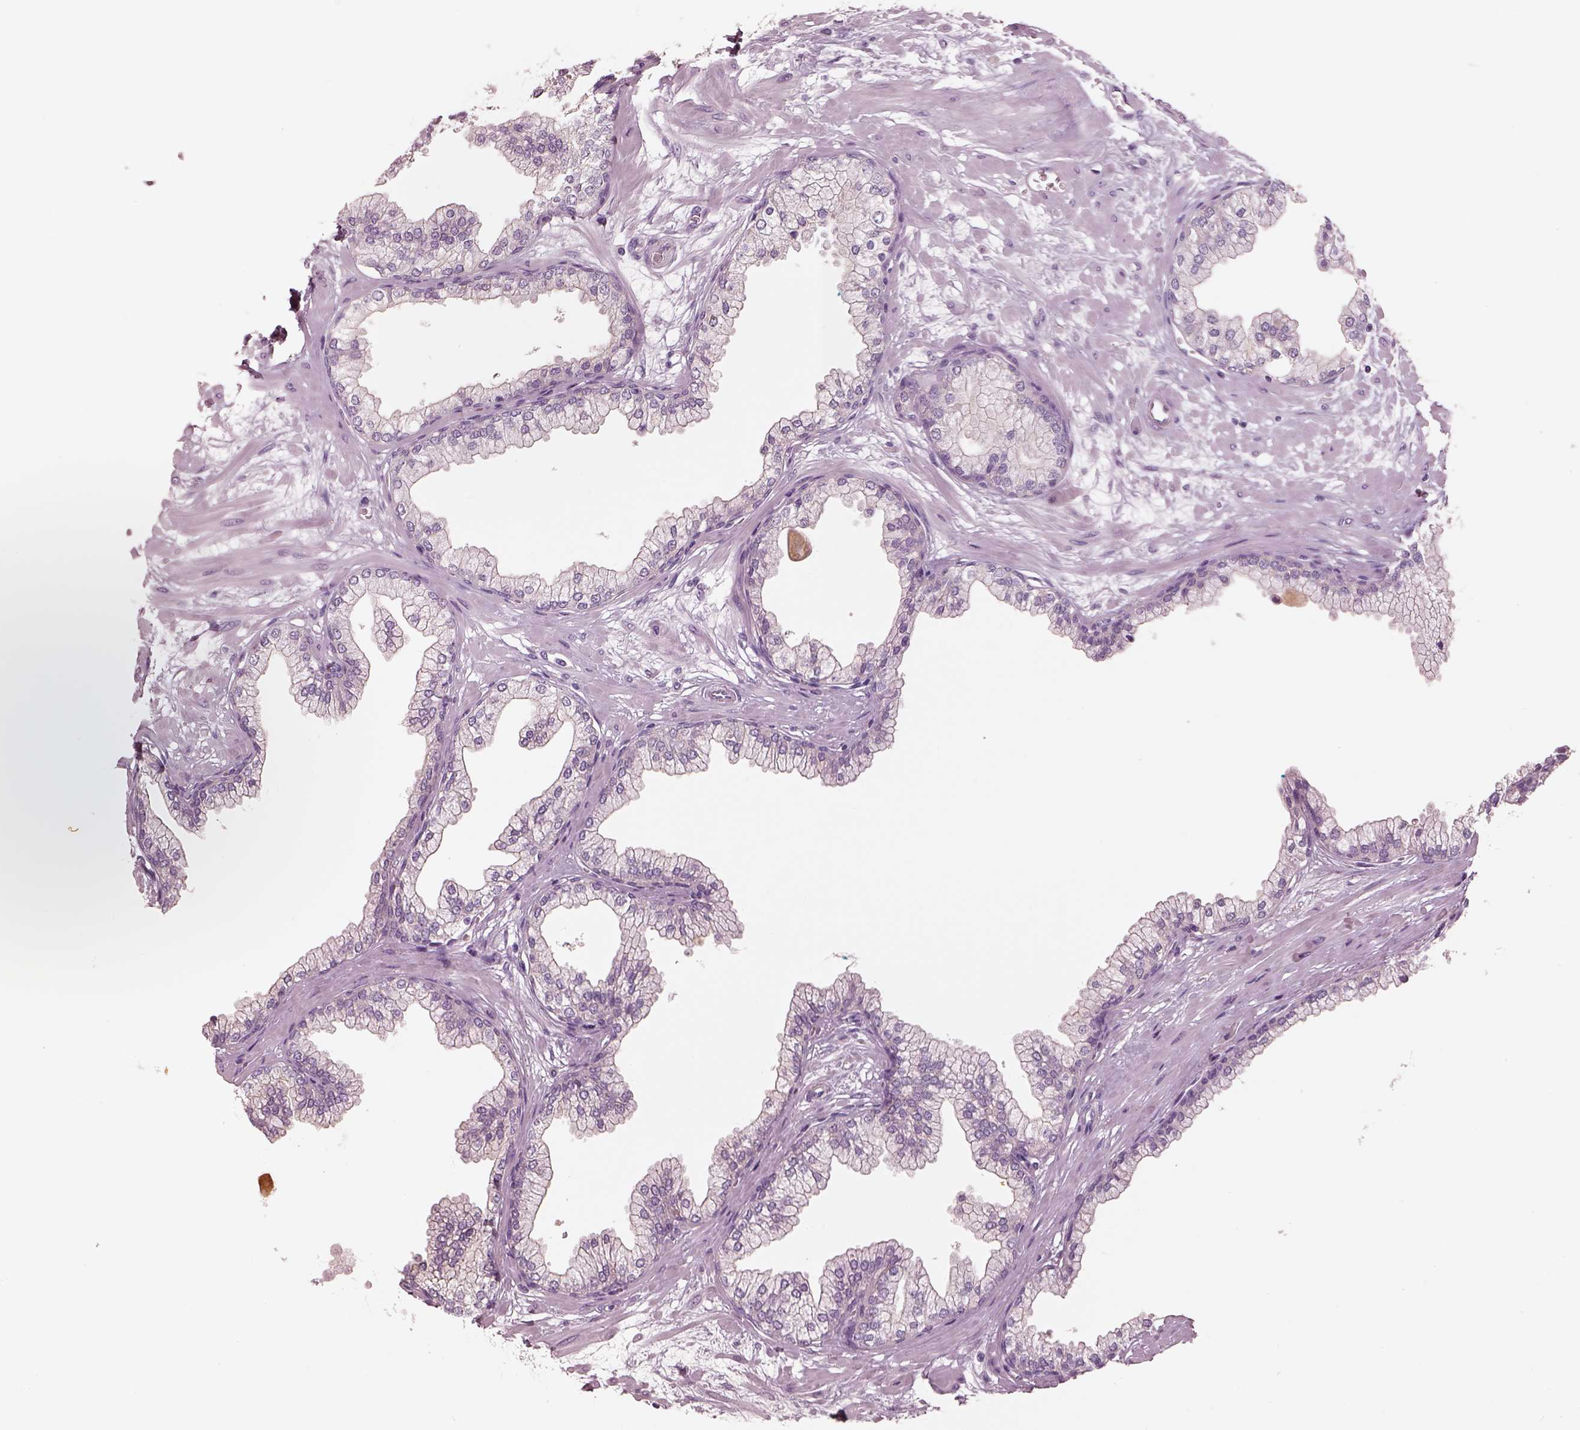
{"staining": {"intensity": "negative", "quantity": "none", "location": "none"}, "tissue": "prostate", "cell_type": "Glandular cells", "image_type": "normal", "snomed": [{"axis": "morphology", "description": "Normal tissue, NOS"}, {"axis": "topography", "description": "Prostate"}, {"axis": "topography", "description": "Peripheral nerve tissue"}], "caption": "IHC of unremarkable prostate shows no positivity in glandular cells. (DAB (3,3'-diaminobenzidine) IHC with hematoxylin counter stain).", "gene": "IGLL1", "patient": {"sex": "male", "age": 61}}